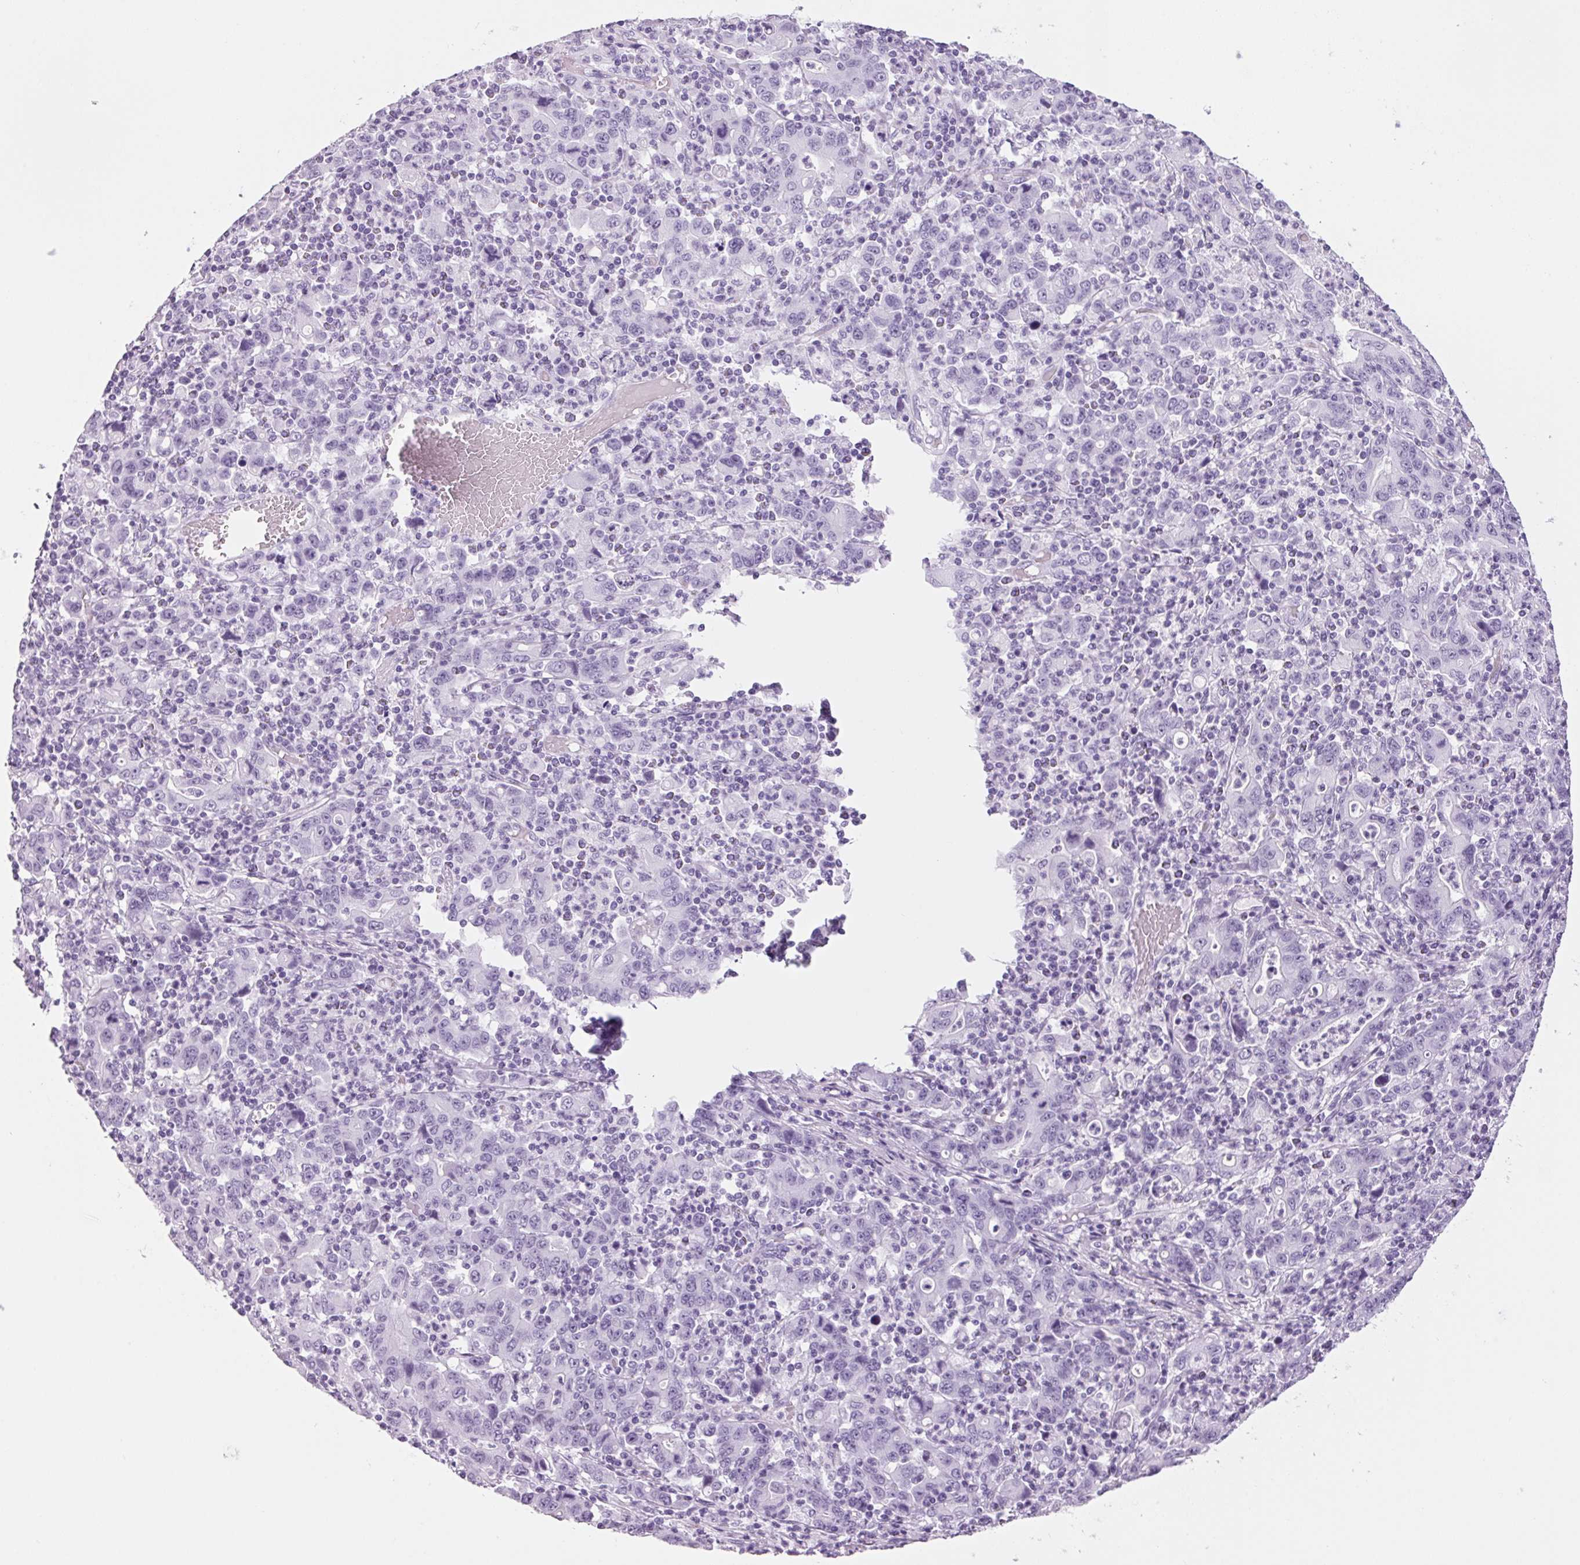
{"staining": {"intensity": "negative", "quantity": "none", "location": "none"}, "tissue": "stomach cancer", "cell_type": "Tumor cells", "image_type": "cancer", "snomed": [{"axis": "morphology", "description": "Adenocarcinoma, NOS"}, {"axis": "topography", "description": "Stomach, upper"}], "caption": "This is an immunohistochemistry photomicrograph of human adenocarcinoma (stomach). There is no staining in tumor cells.", "gene": "PPP1R1A", "patient": {"sex": "male", "age": 69}}